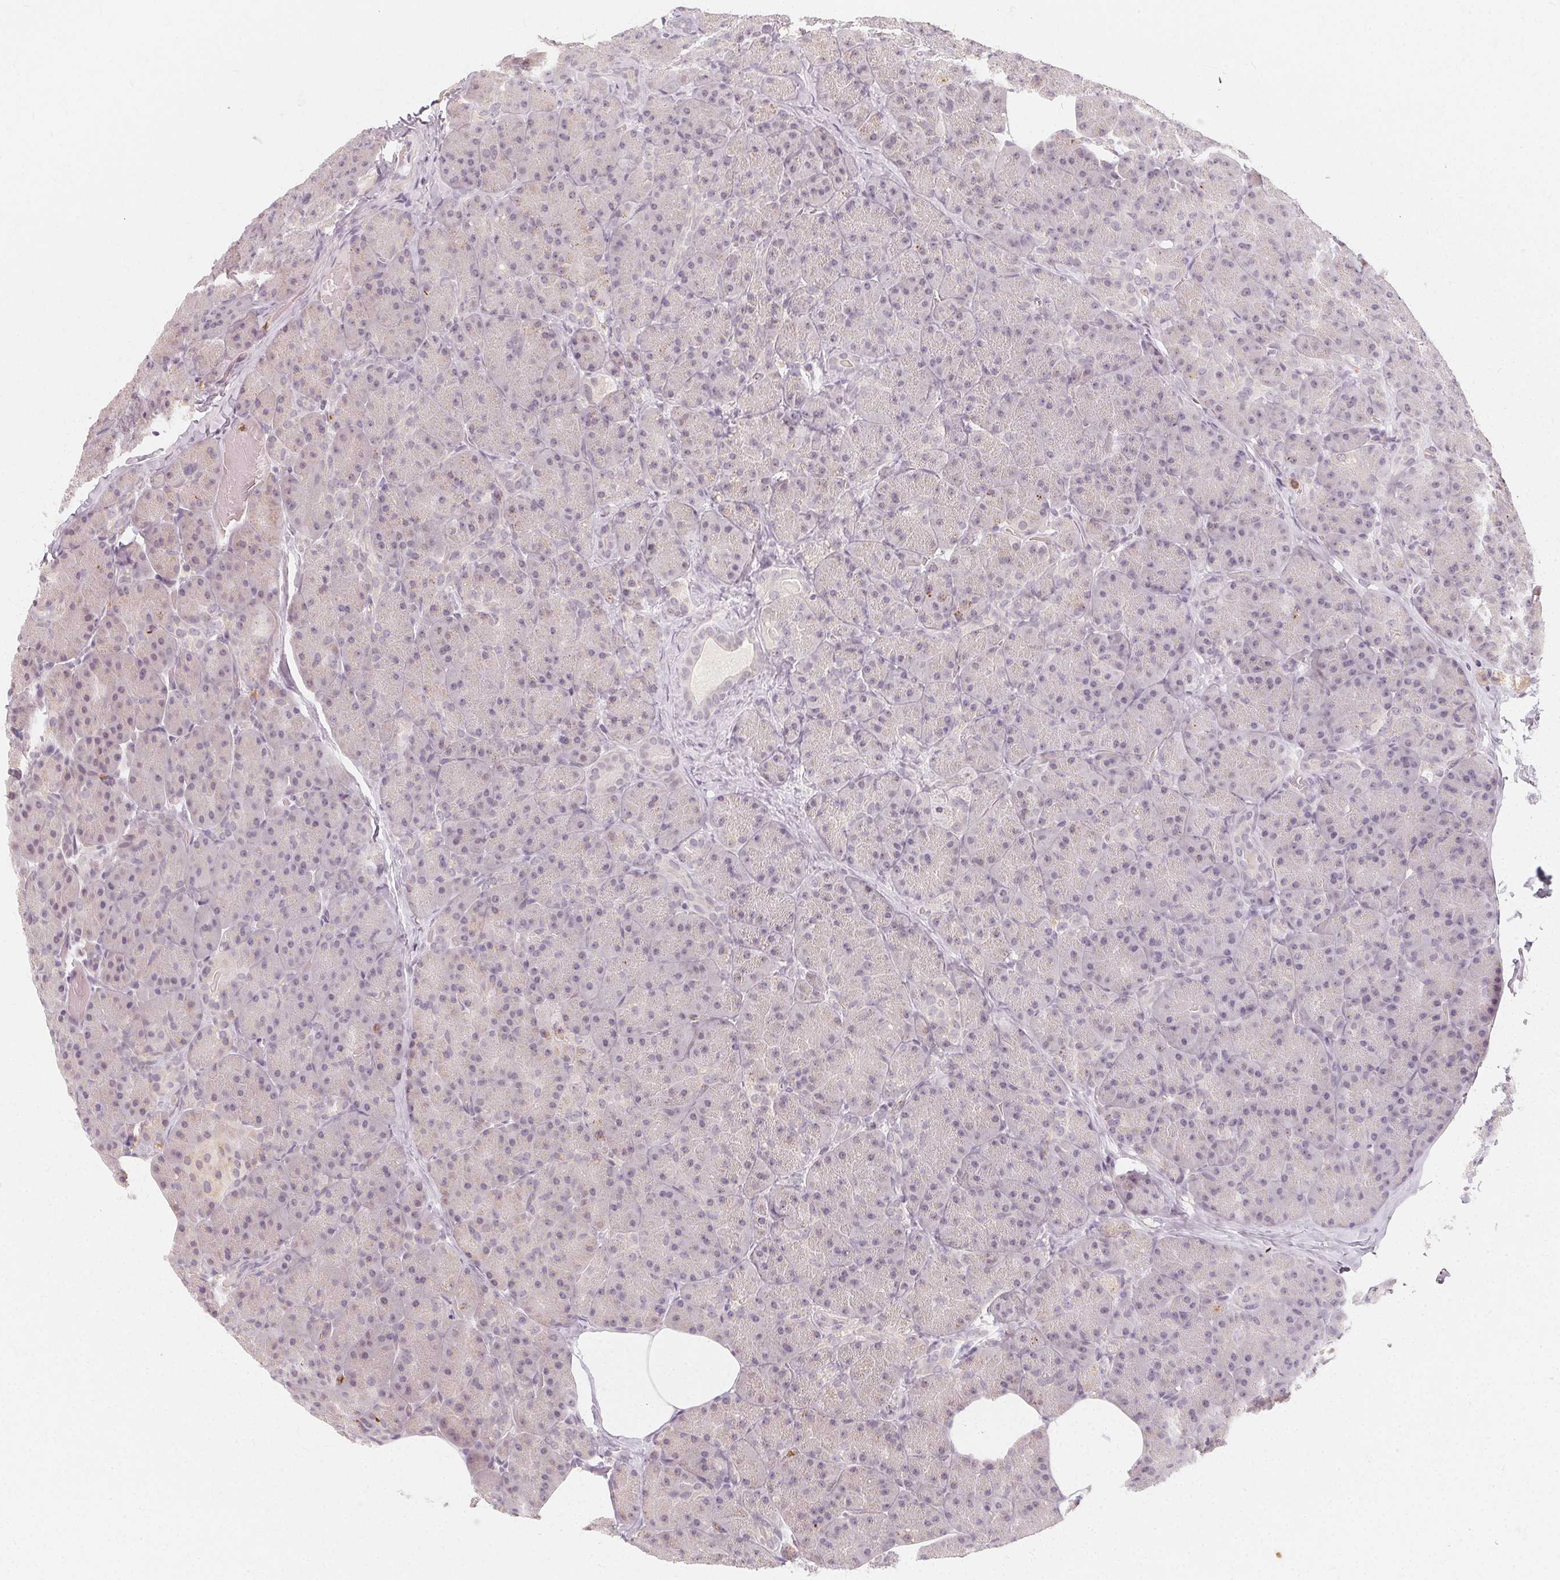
{"staining": {"intensity": "weak", "quantity": "<25%", "location": "nuclear"}, "tissue": "pancreas", "cell_type": "Exocrine glandular cells", "image_type": "normal", "snomed": [{"axis": "morphology", "description": "Normal tissue, NOS"}, {"axis": "topography", "description": "Pancreas"}], "caption": "This image is of normal pancreas stained with immunohistochemistry (IHC) to label a protein in brown with the nuclei are counter-stained blue. There is no expression in exocrine glandular cells.", "gene": "CLCNKA", "patient": {"sex": "male", "age": 57}}